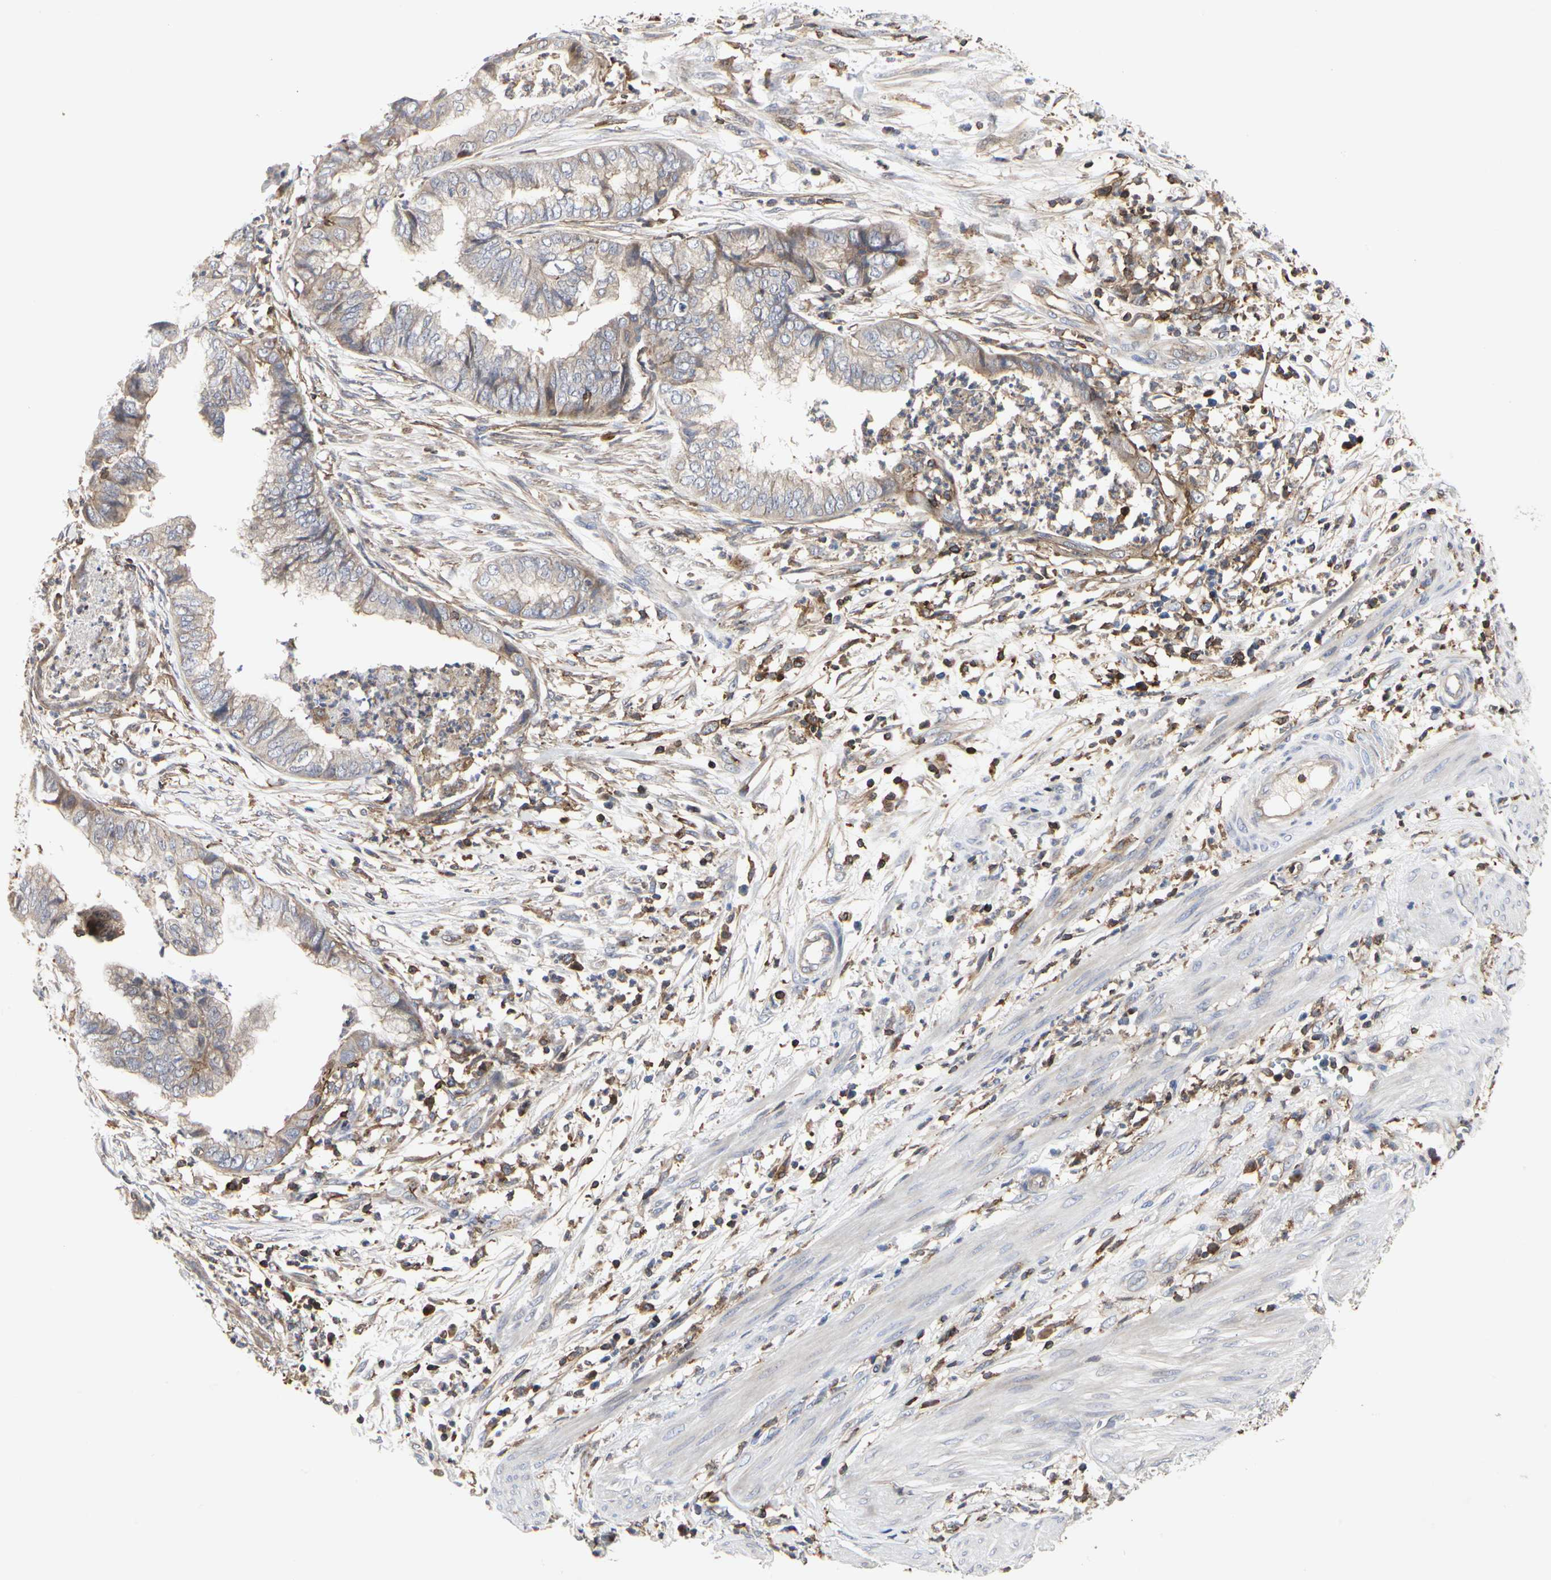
{"staining": {"intensity": "weak", "quantity": "25%-75%", "location": "cytoplasmic/membranous"}, "tissue": "endometrial cancer", "cell_type": "Tumor cells", "image_type": "cancer", "snomed": [{"axis": "morphology", "description": "Necrosis, NOS"}, {"axis": "morphology", "description": "Adenocarcinoma, NOS"}, {"axis": "topography", "description": "Endometrium"}], "caption": "This is a micrograph of IHC staining of endometrial cancer (adenocarcinoma), which shows weak positivity in the cytoplasmic/membranous of tumor cells.", "gene": "NAPG", "patient": {"sex": "female", "age": 79}}